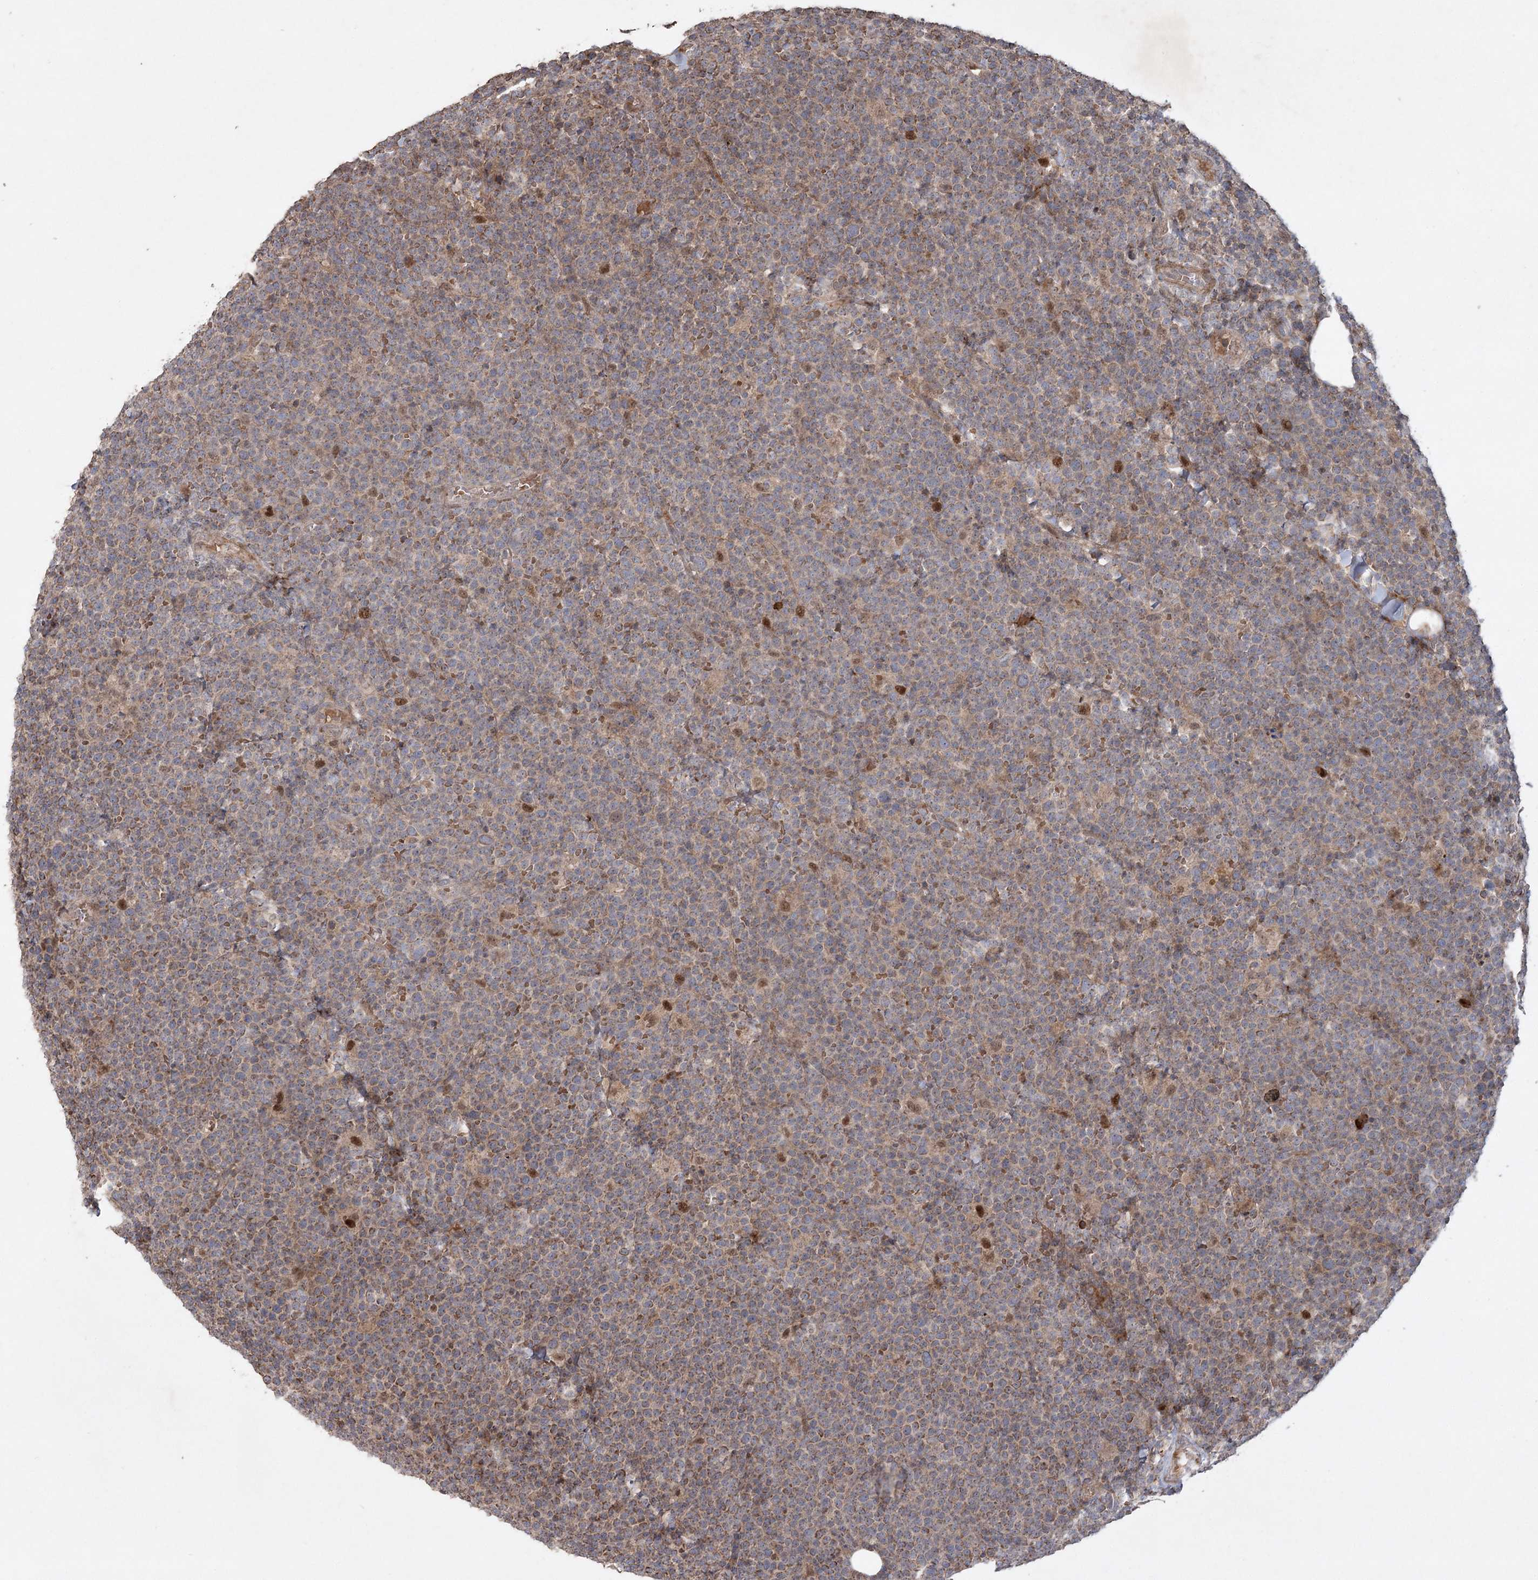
{"staining": {"intensity": "weak", "quantity": ">75%", "location": "cytoplasmic/membranous"}, "tissue": "lymphoma", "cell_type": "Tumor cells", "image_type": "cancer", "snomed": [{"axis": "morphology", "description": "Malignant lymphoma, non-Hodgkin's type, High grade"}, {"axis": "topography", "description": "Lymph node"}], "caption": "A brown stain labels weak cytoplasmic/membranous expression of a protein in lymphoma tumor cells. The staining is performed using DAB brown chromogen to label protein expression. The nuclei are counter-stained blue using hematoxylin.", "gene": "KBTBD4", "patient": {"sex": "male", "age": 61}}